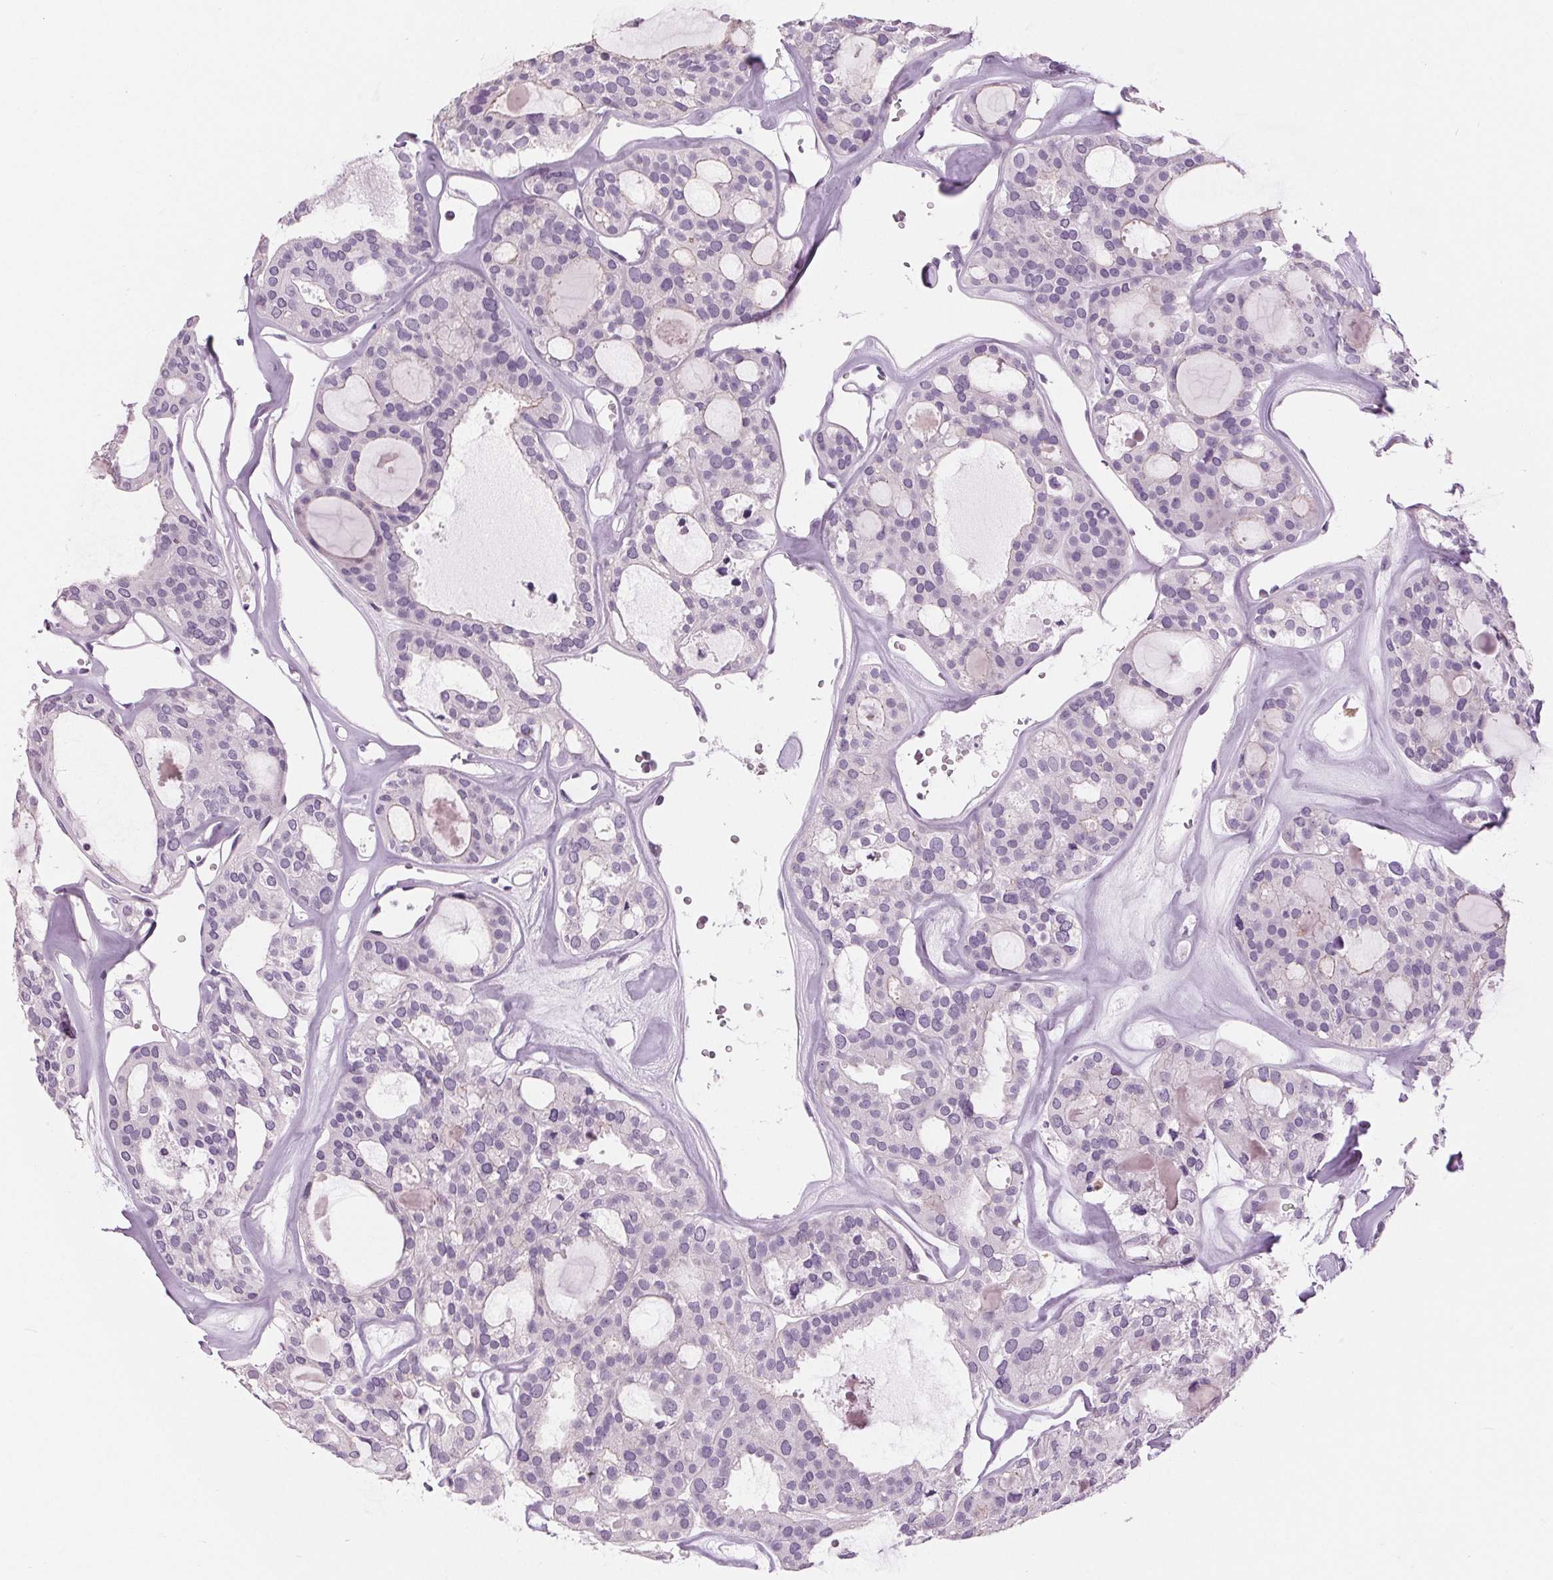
{"staining": {"intensity": "negative", "quantity": "none", "location": "none"}, "tissue": "thyroid cancer", "cell_type": "Tumor cells", "image_type": "cancer", "snomed": [{"axis": "morphology", "description": "Follicular adenoma carcinoma, NOS"}, {"axis": "topography", "description": "Thyroid gland"}], "caption": "The histopathology image demonstrates no significant positivity in tumor cells of thyroid follicular adenoma carcinoma. The staining was performed using DAB (3,3'-diaminobenzidine) to visualize the protein expression in brown, while the nuclei were stained in blue with hematoxylin (Magnification: 20x).", "gene": "MISP", "patient": {"sex": "male", "age": 75}}